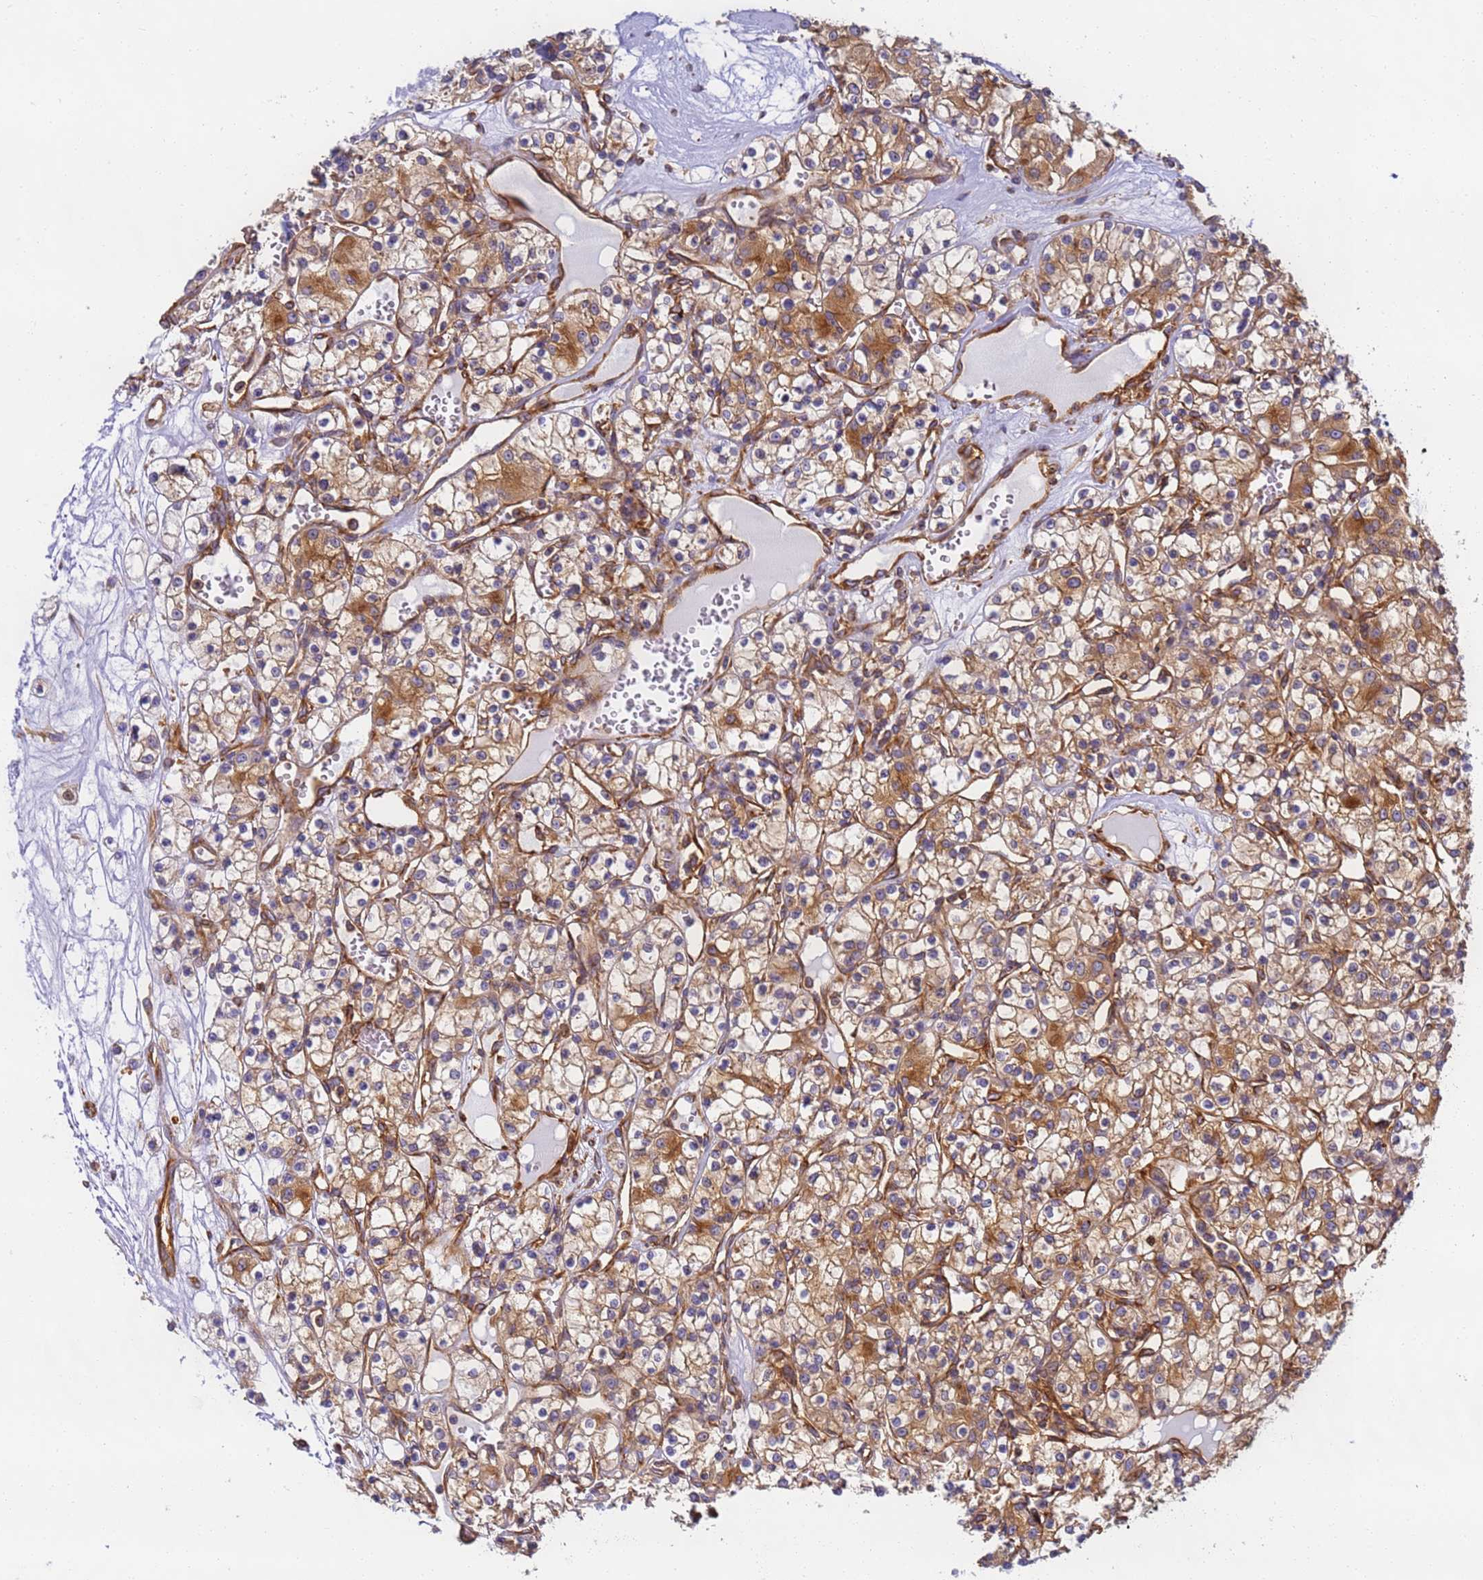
{"staining": {"intensity": "moderate", "quantity": "25%-75%", "location": "cytoplasmic/membranous"}, "tissue": "renal cancer", "cell_type": "Tumor cells", "image_type": "cancer", "snomed": [{"axis": "morphology", "description": "Adenocarcinoma, NOS"}, {"axis": "topography", "description": "Kidney"}], "caption": "Immunohistochemical staining of human renal cancer (adenocarcinoma) shows medium levels of moderate cytoplasmic/membranous protein positivity in approximately 25%-75% of tumor cells.", "gene": "DYNC1I2", "patient": {"sex": "female", "age": 59}}